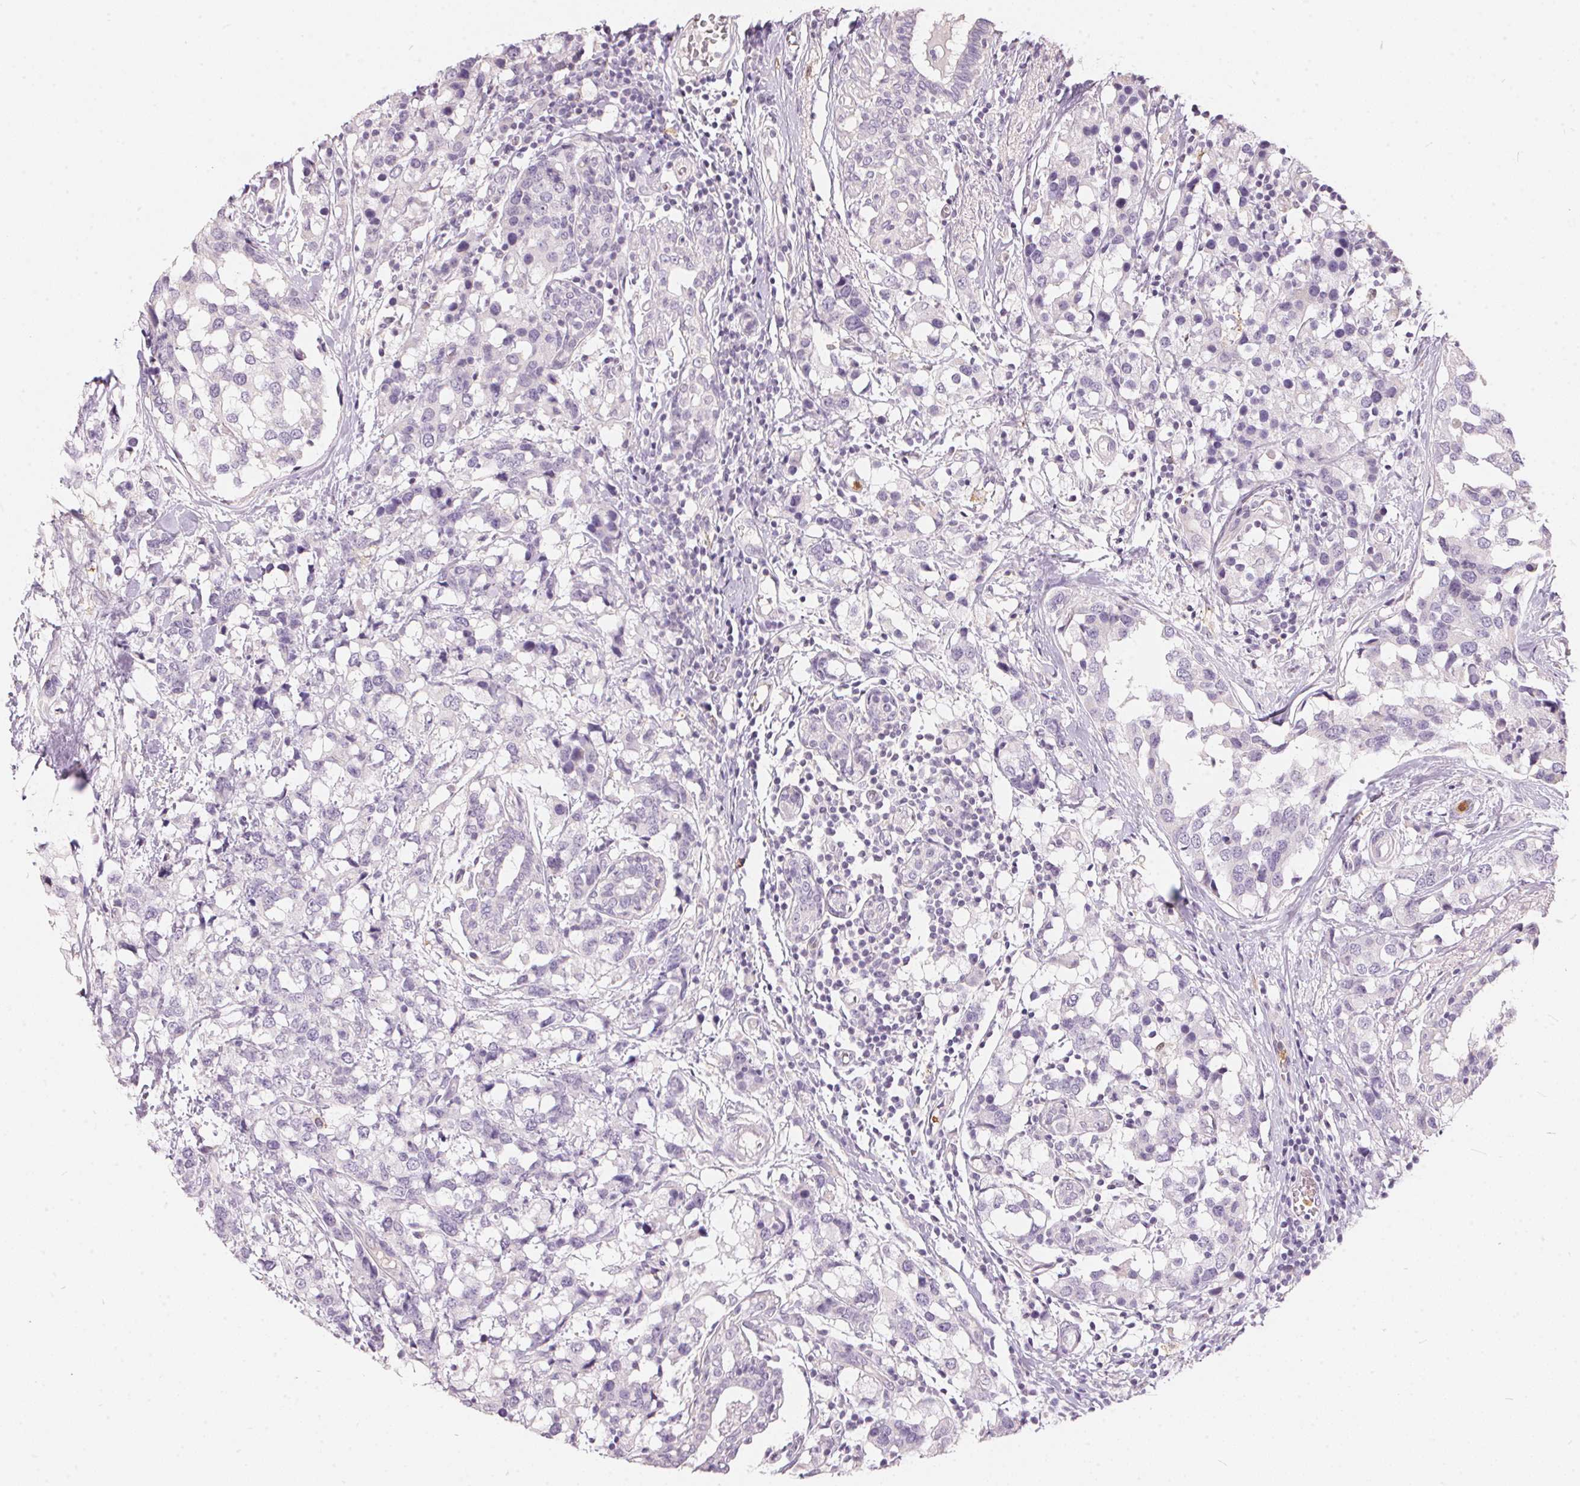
{"staining": {"intensity": "negative", "quantity": "none", "location": "none"}, "tissue": "breast cancer", "cell_type": "Tumor cells", "image_type": "cancer", "snomed": [{"axis": "morphology", "description": "Lobular carcinoma"}, {"axis": "topography", "description": "Breast"}], "caption": "This is an IHC micrograph of breast cancer (lobular carcinoma). There is no staining in tumor cells.", "gene": "SERPINB1", "patient": {"sex": "female", "age": 59}}